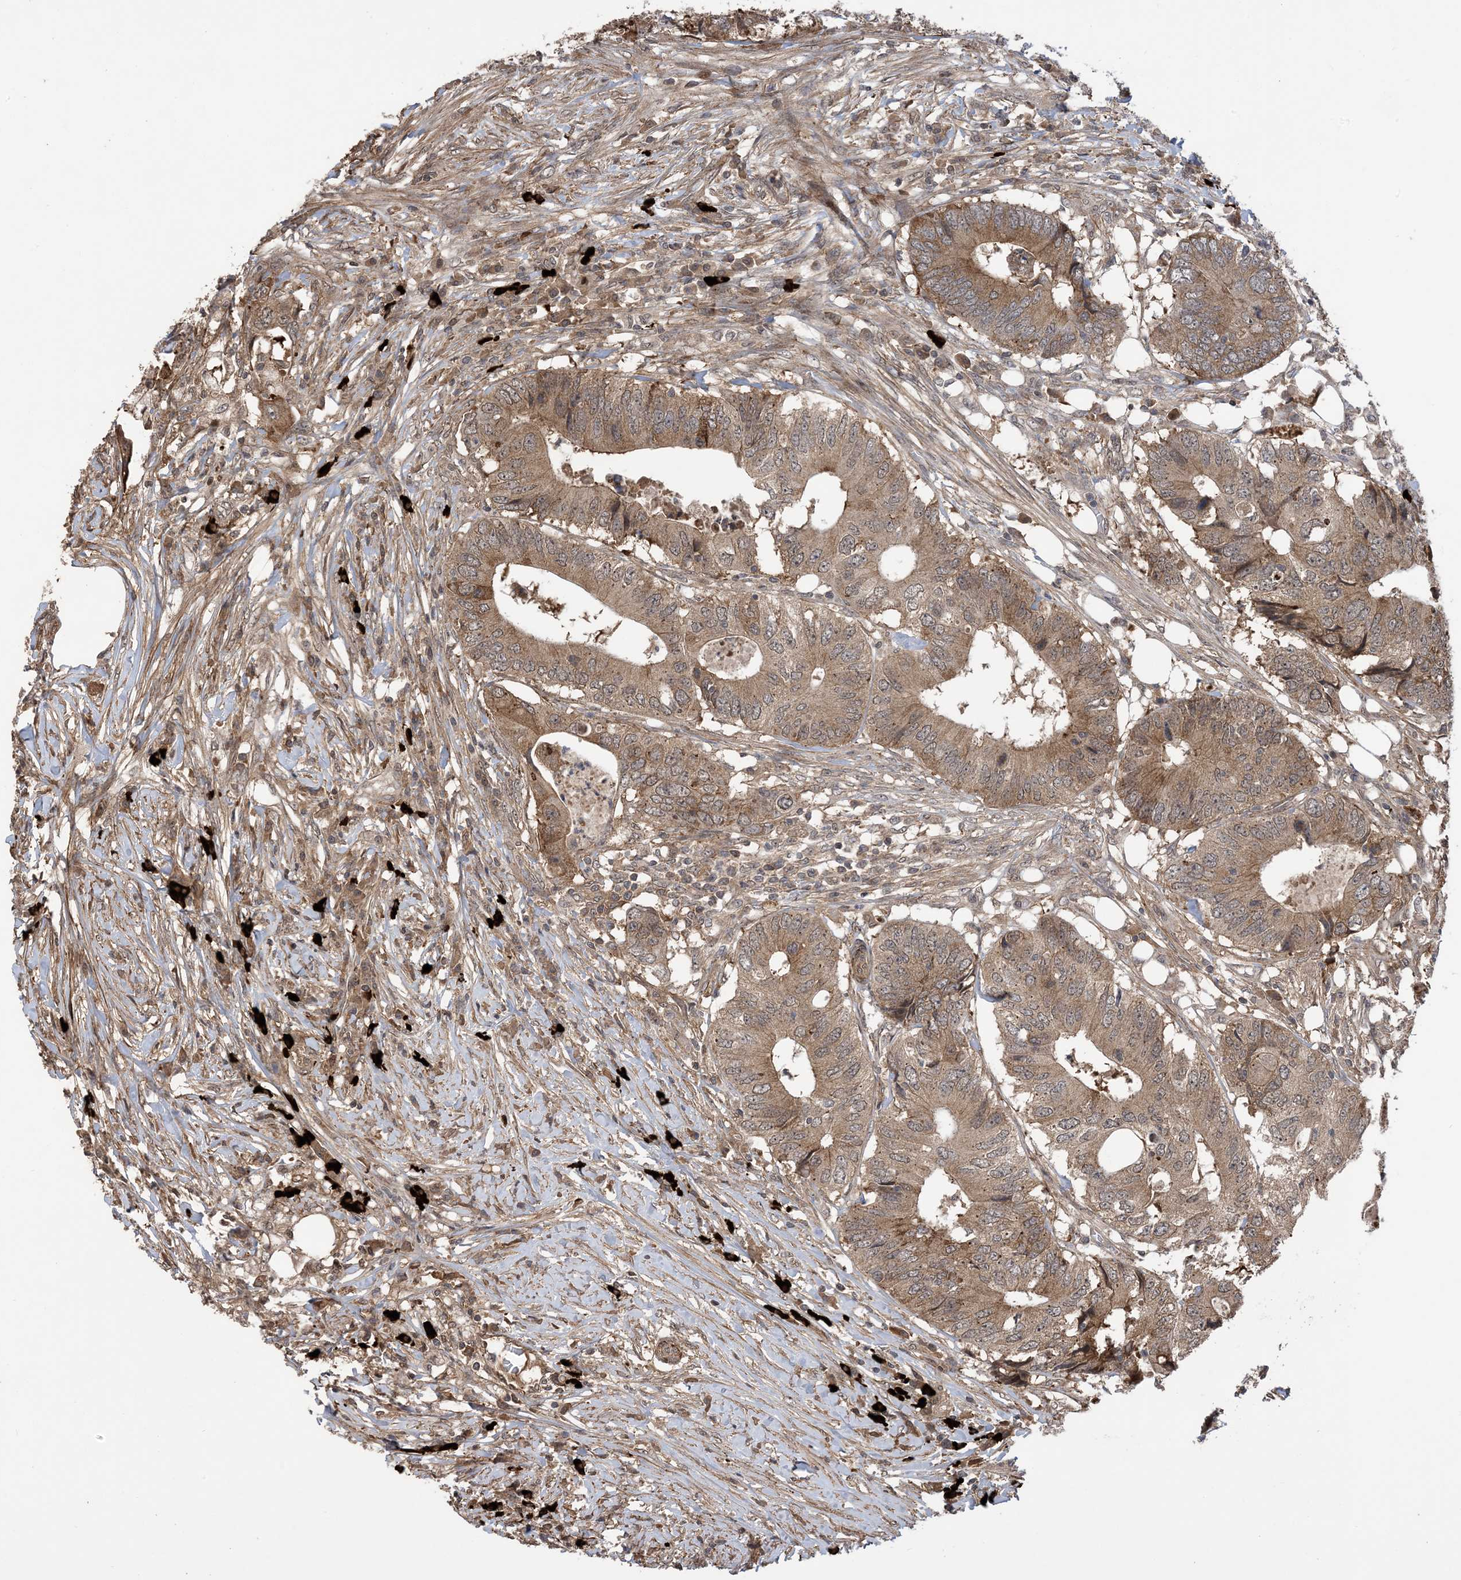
{"staining": {"intensity": "moderate", "quantity": ">75%", "location": "cytoplasmic/membranous"}, "tissue": "colorectal cancer", "cell_type": "Tumor cells", "image_type": "cancer", "snomed": [{"axis": "morphology", "description": "Adenocarcinoma, NOS"}, {"axis": "topography", "description": "Colon"}], "caption": "Immunohistochemical staining of human colorectal cancer shows medium levels of moderate cytoplasmic/membranous positivity in about >75% of tumor cells.", "gene": "ZNF511", "patient": {"sex": "male", "age": 71}}